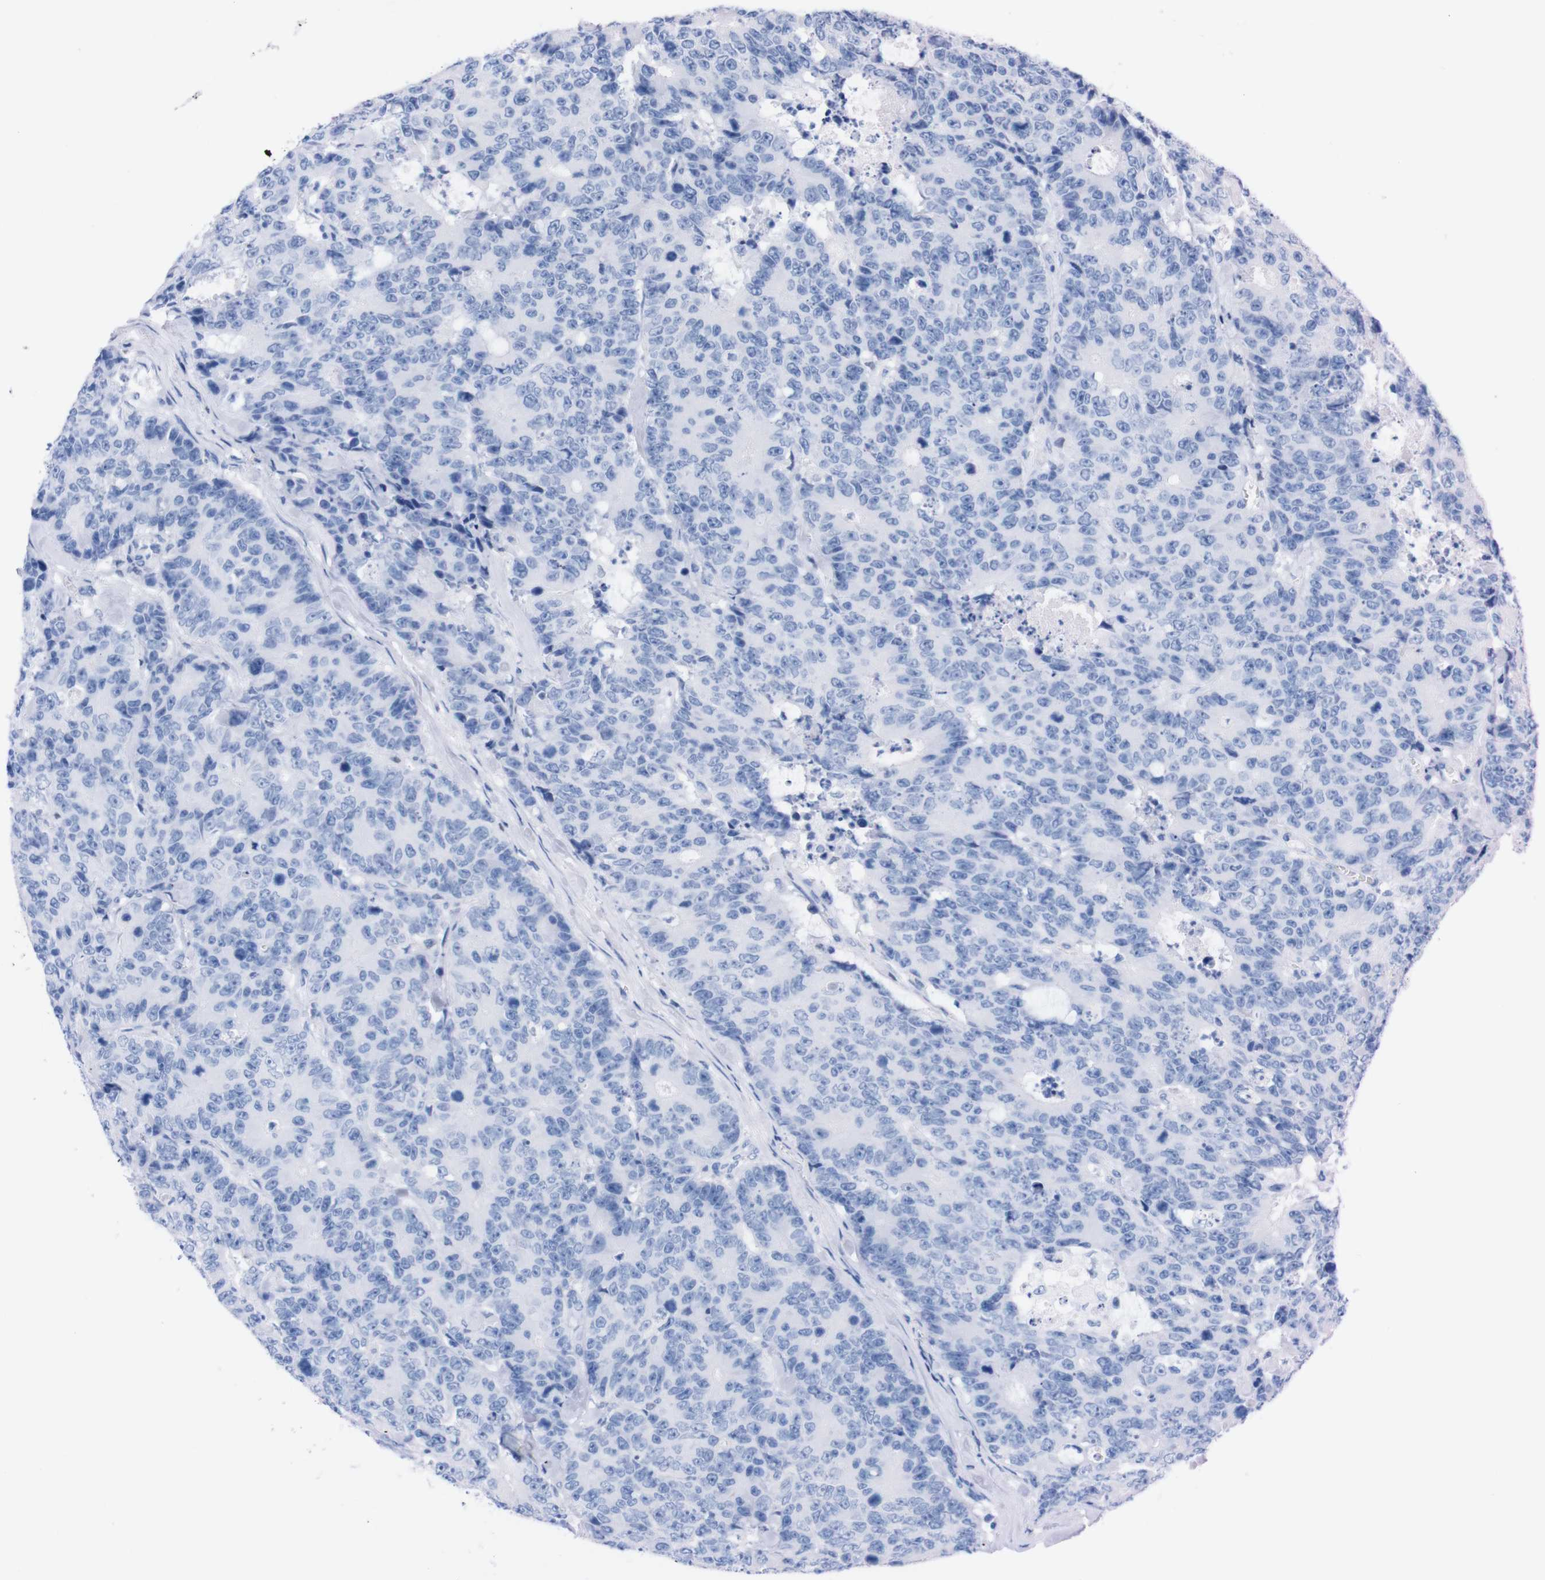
{"staining": {"intensity": "negative", "quantity": "none", "location": "none"}, "tissue": "colorectal cancer", "cell_type": "Tumor cells", "image_type": "cancer", "snomed": [{"axis": "morphology", "description": "Adenocarcinoma, NOS"}, {"axis": "topography", "description": "Colon"}], "caption": "A high-resolution image shows IHC staining of colorectal adenocarcinoma, which reveals no significant positivity in tumor cells.", "gene": "P2RY12", "patient": {"sex": "female", "age": 86}}